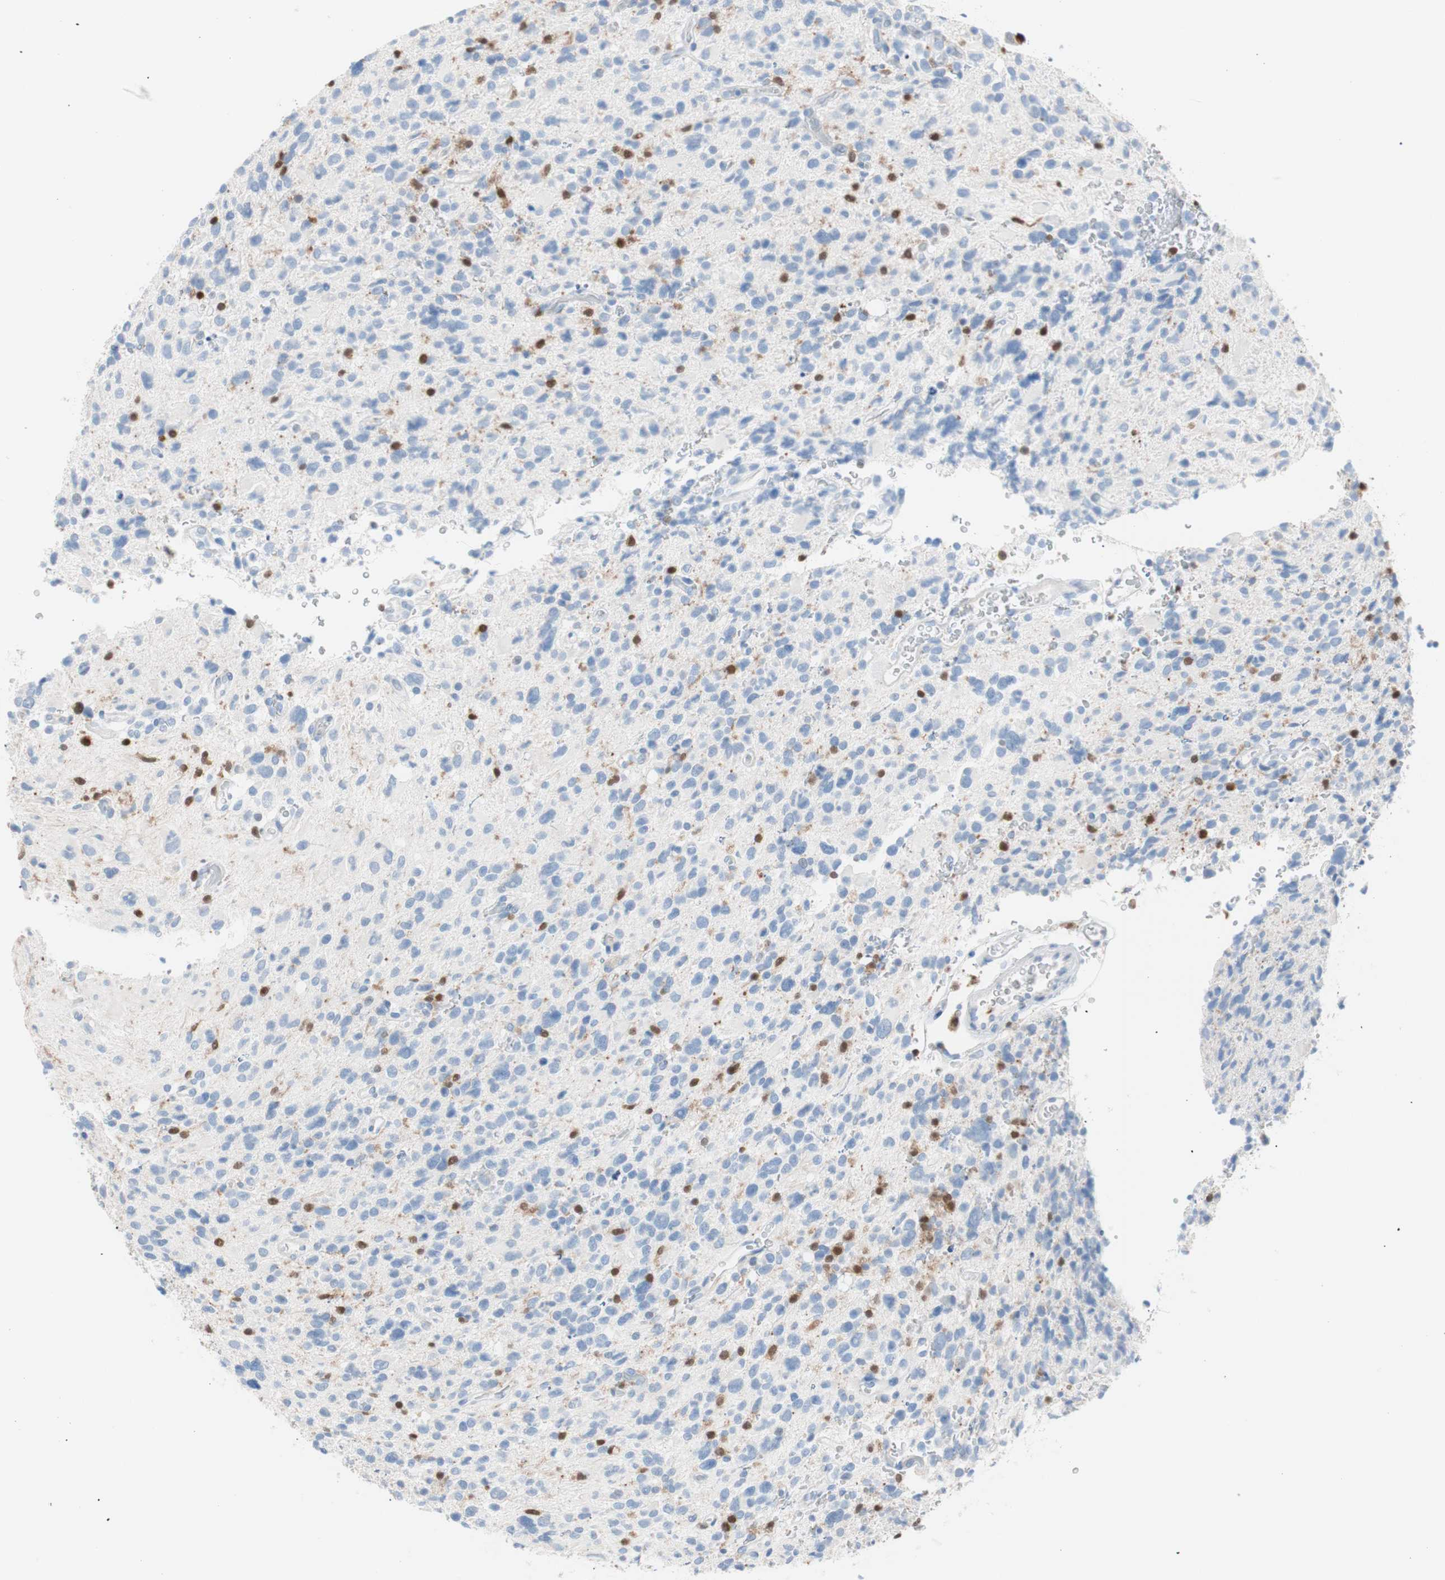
{"staining": {"intensity": "strong", "quantity": "<25%", "location": "nuclear"}, "tissue": "glioma", "cell_type": "Tumor cells", "image_type": "cancer", "snomed": [{"axis": "morphology", "description": "Glioma, malignant, High grade"}, {"axis": "topography", "description": "Brain"}], "caption": "This is a micrograph of IHC staining of high-grade glioma (malignant), which shows strong positivity in the nuclear of tumor cells.", "gene": "IL18", "patient": {"sex": "male", "age": 48}}